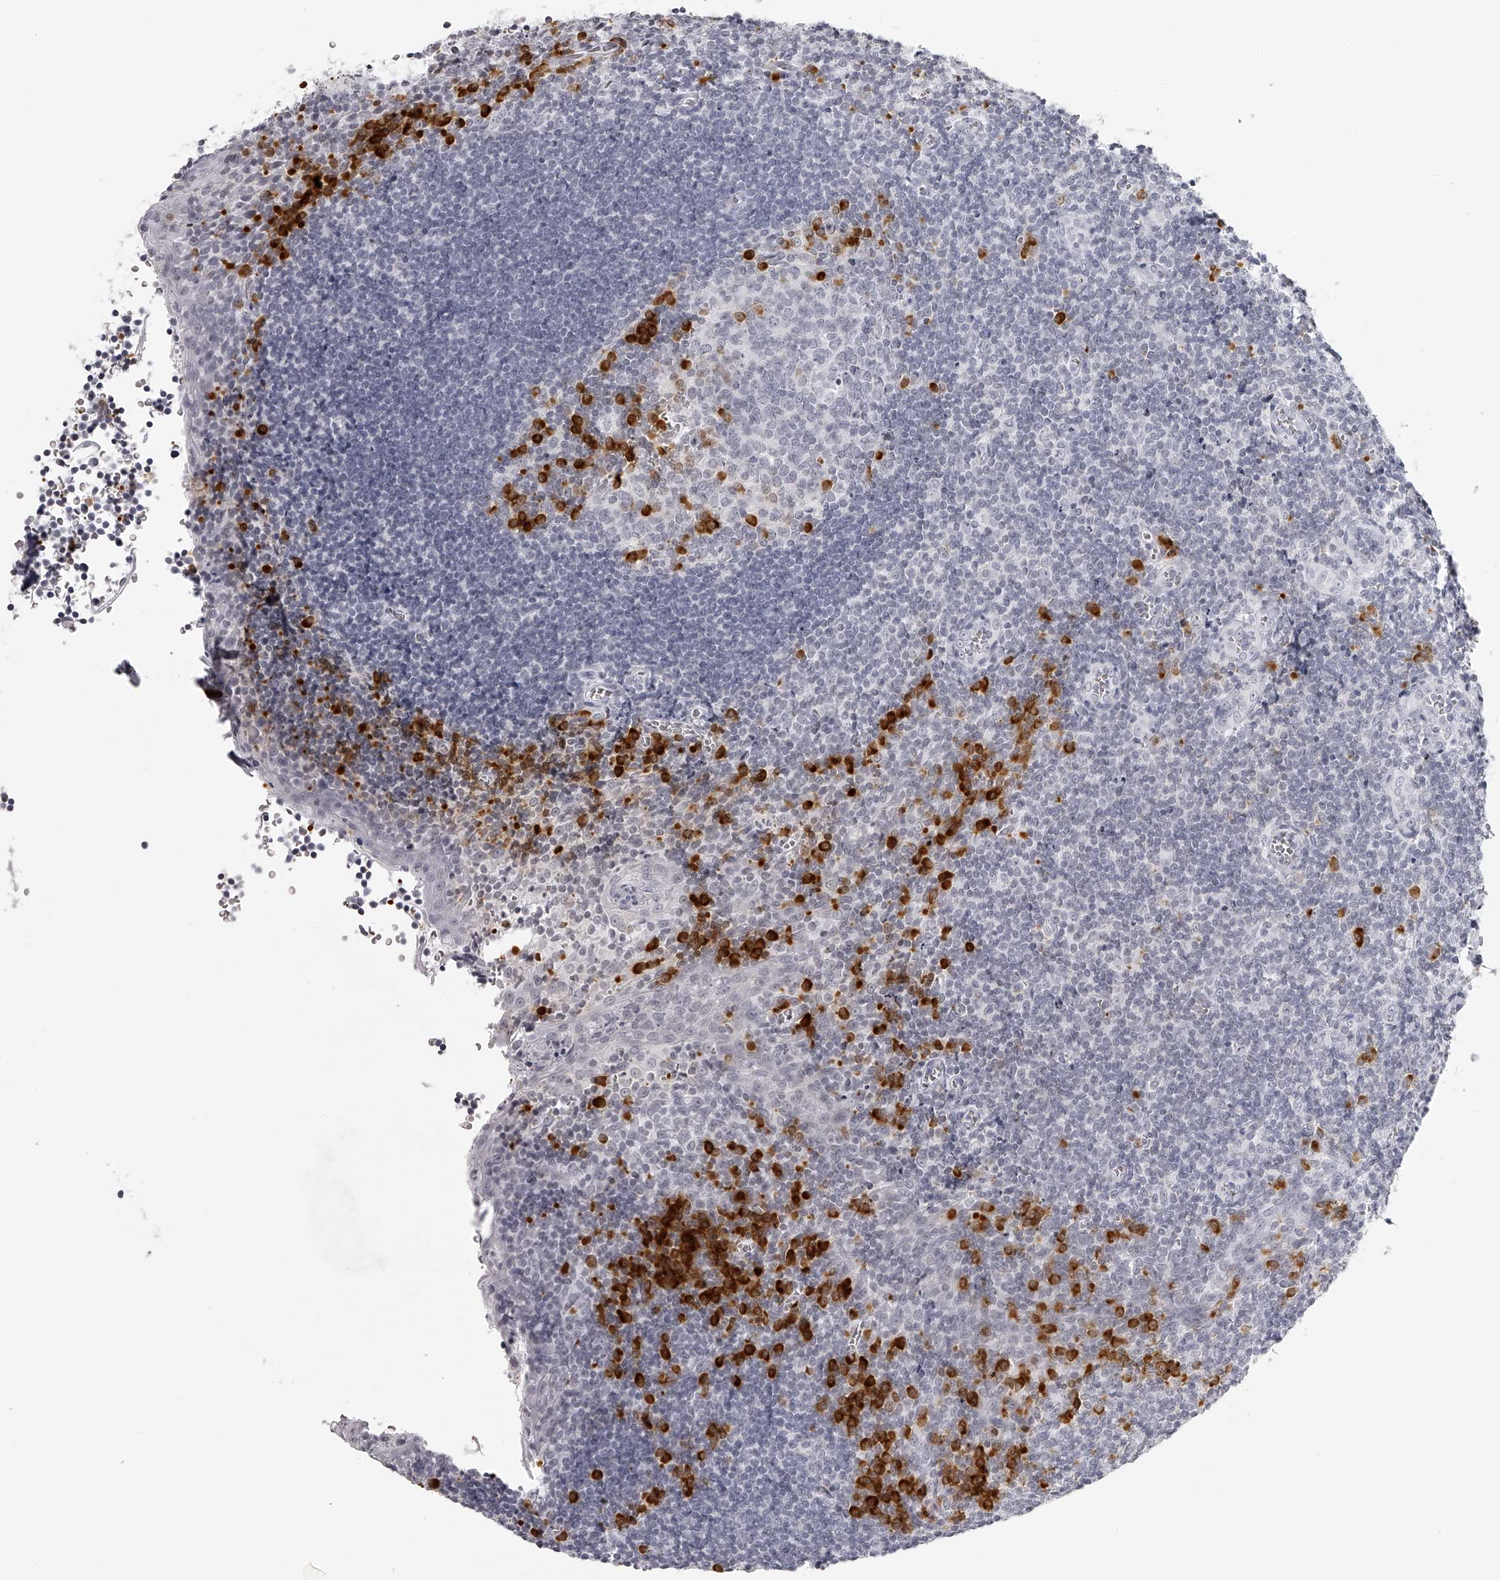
{"staining": {"intensity": "moderate", "quantity": "<25%", "location": "cytoplasmic/membranous"}, "tissue": "tonsil", "cell_type": "Germinal center cells", "image_type": "normal", "snomed": [{"axis": "morphology", "description": "Normal tissue, NOS"}, {"axis": "topography", "description": "Tonsil"}], "caption": "An image of human tonsil stained for a protein shows moderate cytoplasmic/membranous brown staining in germinal center cells.", "gene": "SEC11C", "patient": {"sex": "male", "age": 27}}